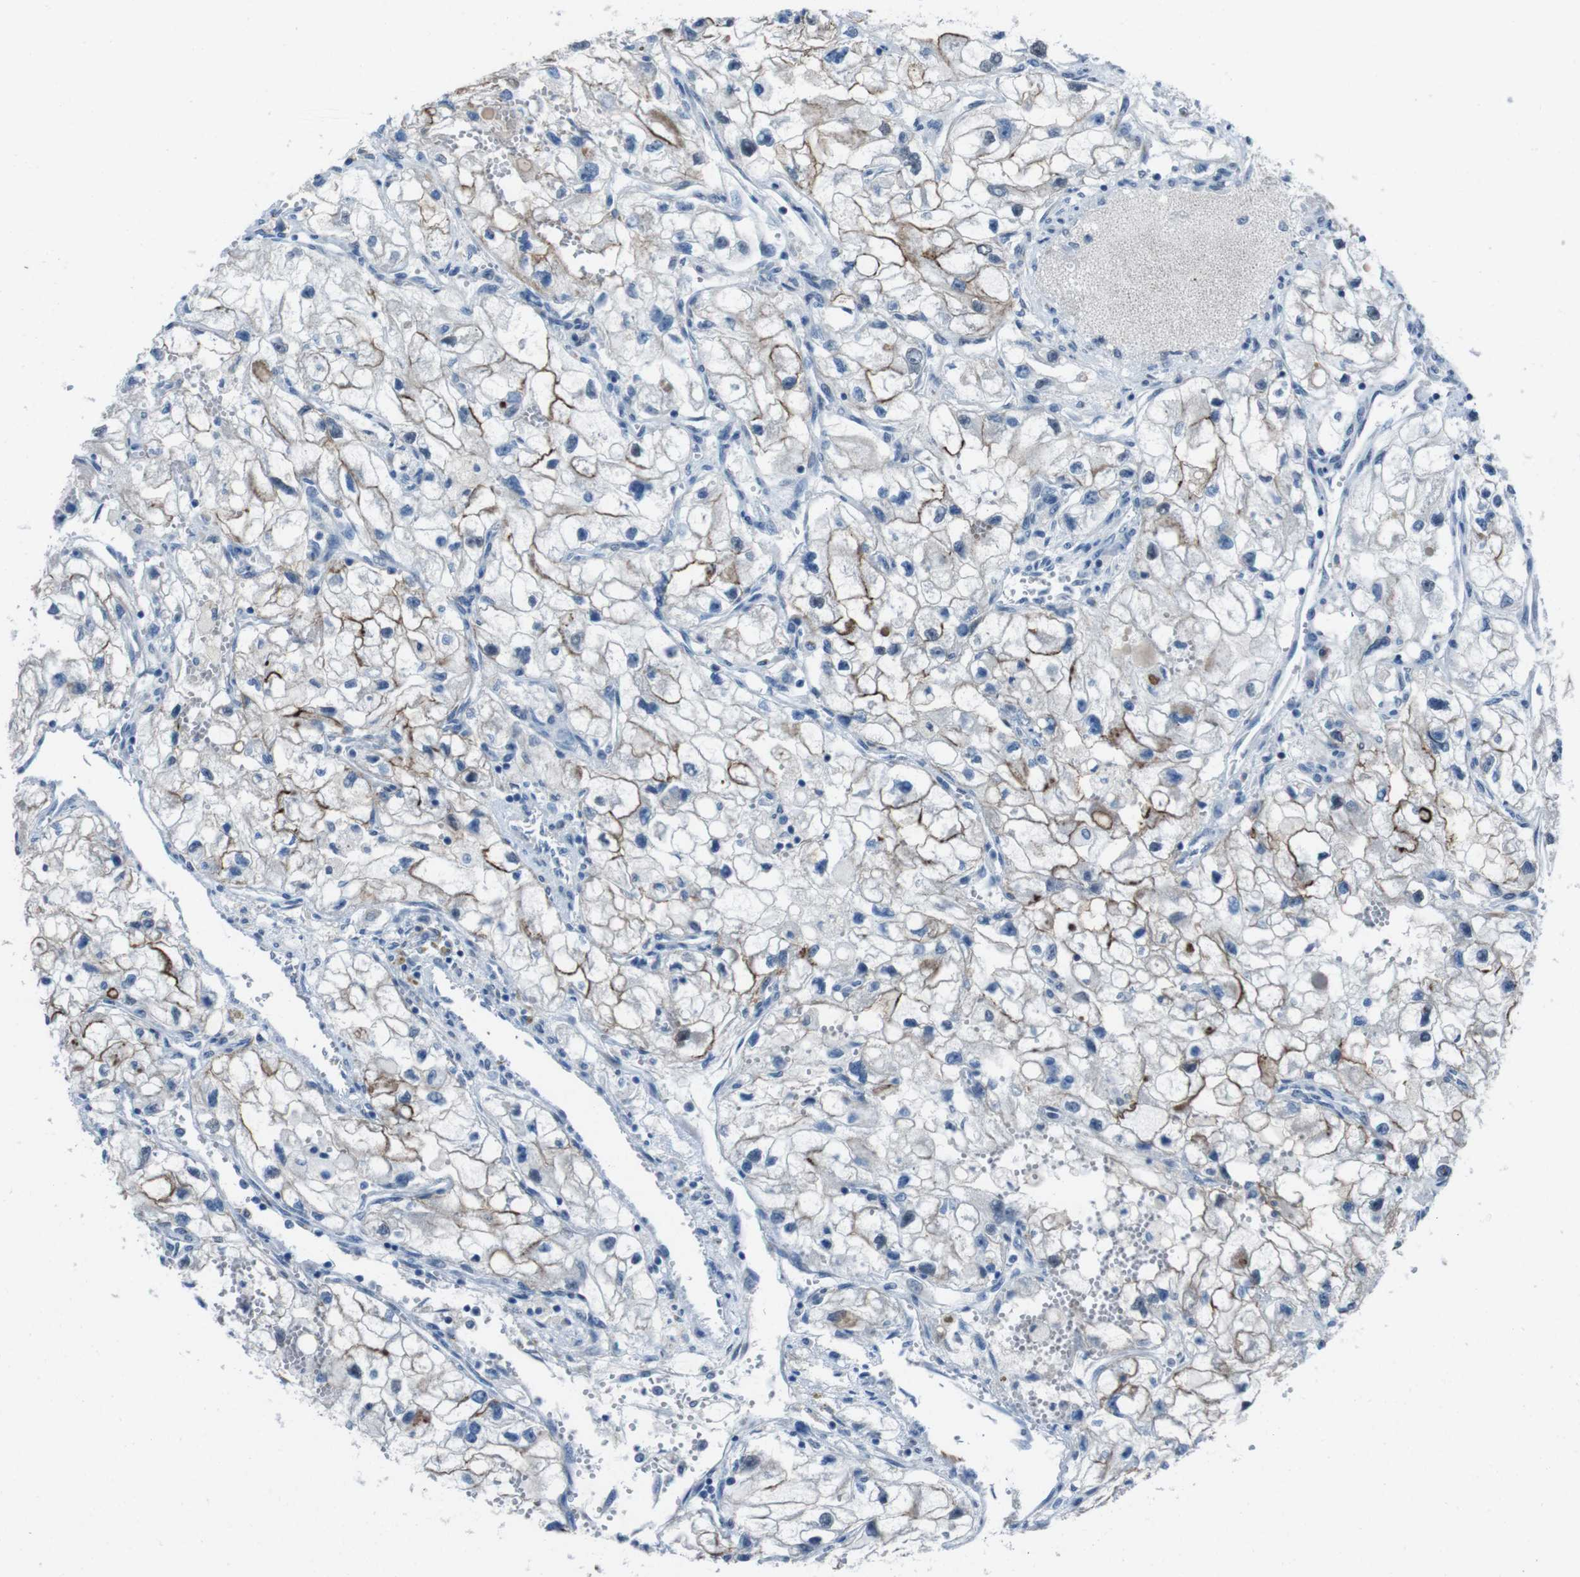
{"staining": {"intensity": "moderate", "quantity": "25%-75%", "location": "cytoplasmic/membranous"}, "tissue": "renal cancer", "cell_type": "Tumor cells", "image_type": "cancer", "snomed": [{"axis": "morphology", "description": "Adenocarcinoma, NOS"}, {"axis": "topography", "description": "Kidney"}], "caption": "Renal cancer (adenocarcinoma) stained for a protein displays moderate cytoplasmic/membranous positivity in tumor cells. The protein of interest is stained brown, and the nuclei are stained in blue (DAB IHC with brightfield microscopy, high magnification).", "gene": "CDHR2", "patient": {"sex": "female", "age": 70}}